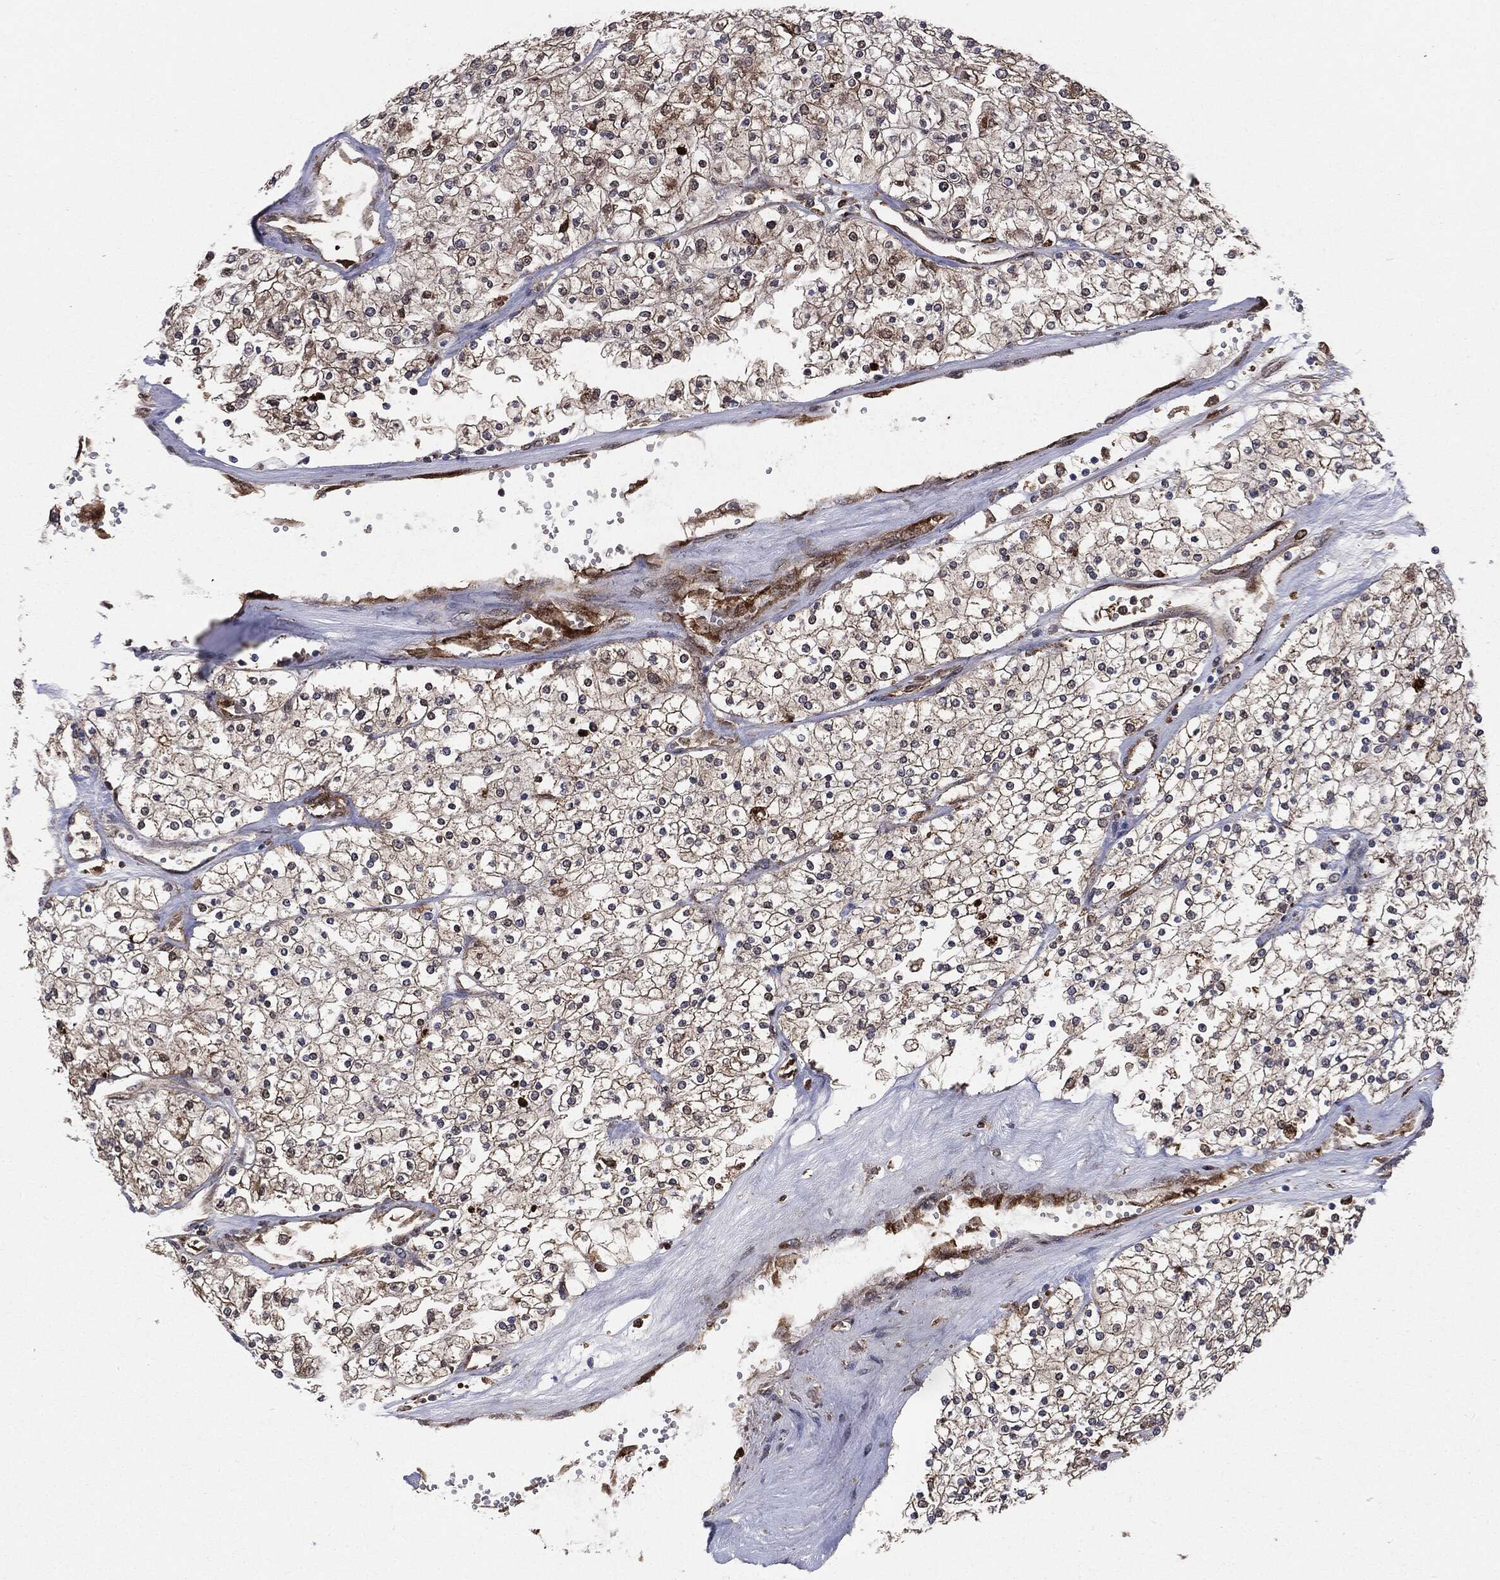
{"staining": {"intensity": "moderate", "quantity": "25%-75%", "location": "cytoplasmic/membranous"}, "tissue": "renal cancer", "cell_type": "Tumor cells", "image_type": "cancer", "snomed": [{"axis": "morphology", "description": "Adenocarcinoma, NOS"}, {"axis": "topography", "description": "Kidney"}], "caption": "Renal cancer stained with a brown dye exhibits moderate cytoplasmic/membranous positive expression in about 25%-75% of tumor cells.", "gene": "NME1", "patient": {"sex": "male", "age": 80}}